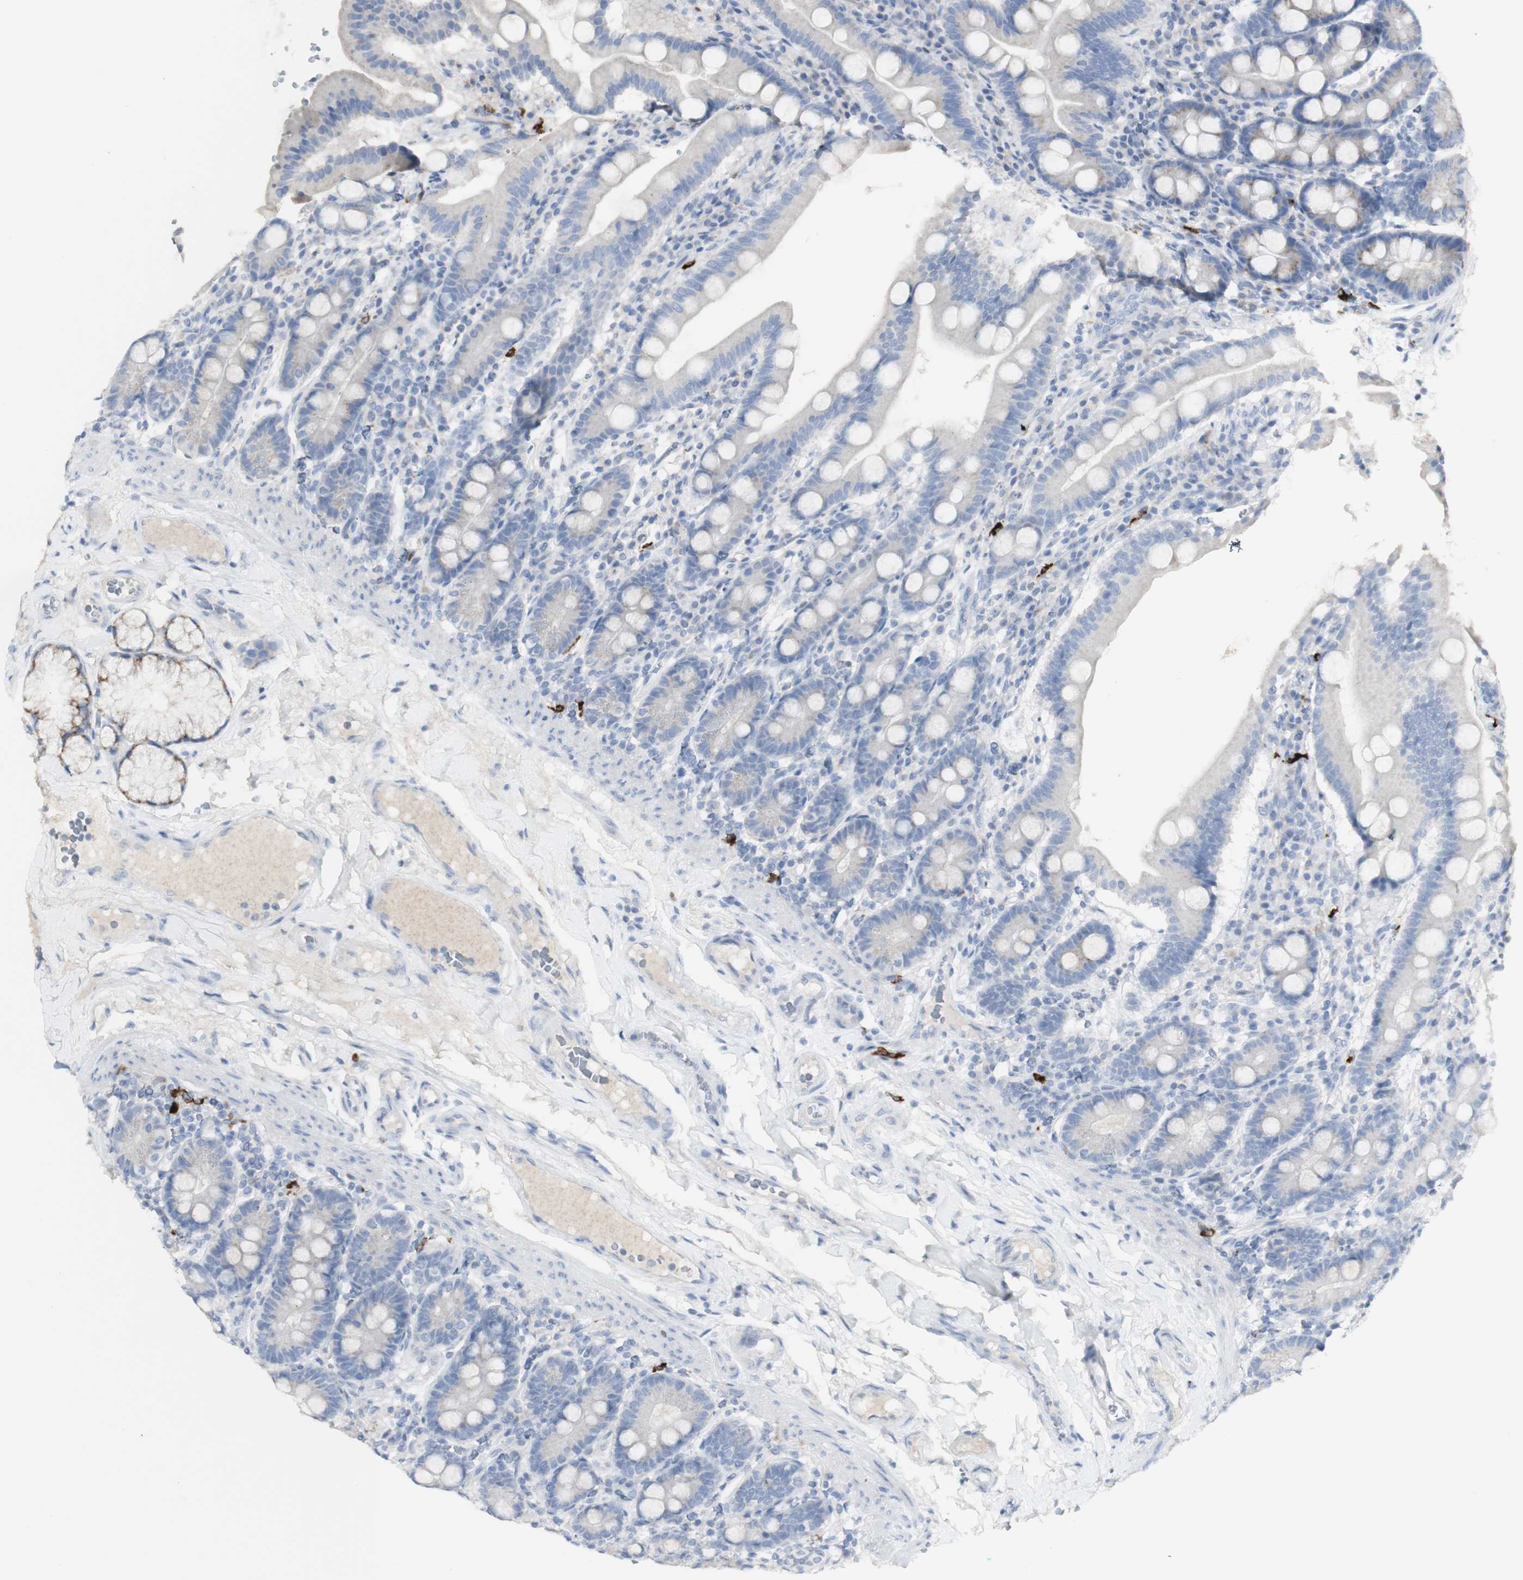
{"staining": {"intensity": "negative", "quantity": "none", "location": "none"}, "tissue": "duodenum", "cell_type": "Glandular cells", "image_type": "normal", "snomed": [{"axis": "morphology", "description": "Normal tissue, NOS"}, {"axis": "topography", "description": "Duodenum"}], "caption": "DAB immunohistochemical staining of normal human duodenum shows no significant expression in glandular cells. The staining is performed using DAB (3,3'-diaminobenzidine) brown chromogen with nuclei counter-stained in using hematoxylin.", "gene": "CD207", "patient": {"sex": "male", "age": 50}}